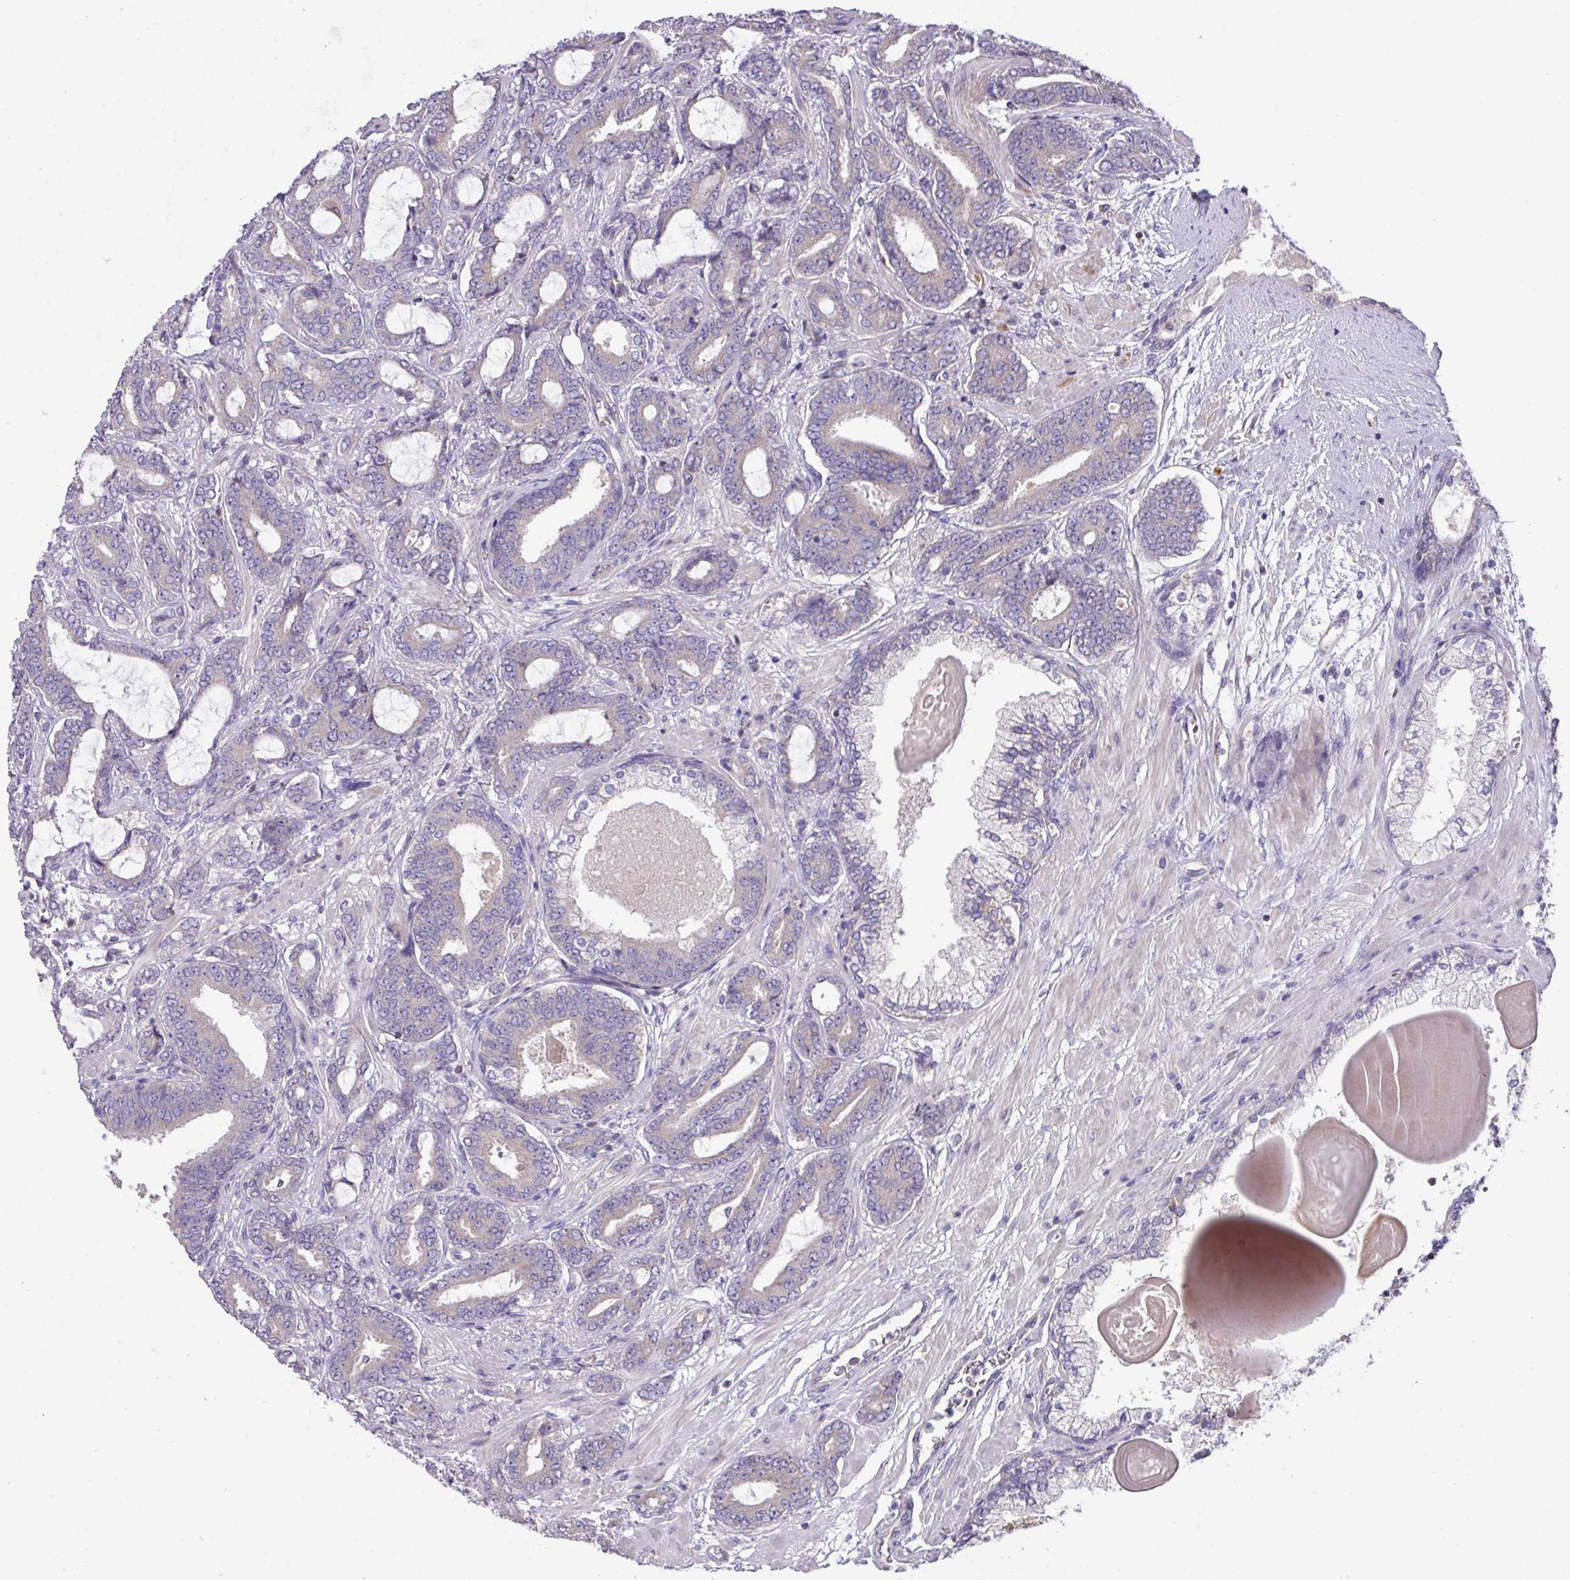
{"staining": {"intensity": "weak", "quantity": "<25%", "location": "cytoplasmic/membranous"}, "tissue": "prostate cancer", "cell_type": "Tumor cells", "image_type": "cancer", "snomed": [{"axis": "morphology", "description": "Adenocarcinoma, Low grade"}, {"axis": "topography", "description": "Prostate and seminal vesicle, NOS"}], "caption": "This is an immunohistochemistry micrograph of prostate adenocarcinoma (low-grade). There is no positivity in tumor cells.", "gene": "ZNF394", "patient": {"sex": "male", "age": 61}}